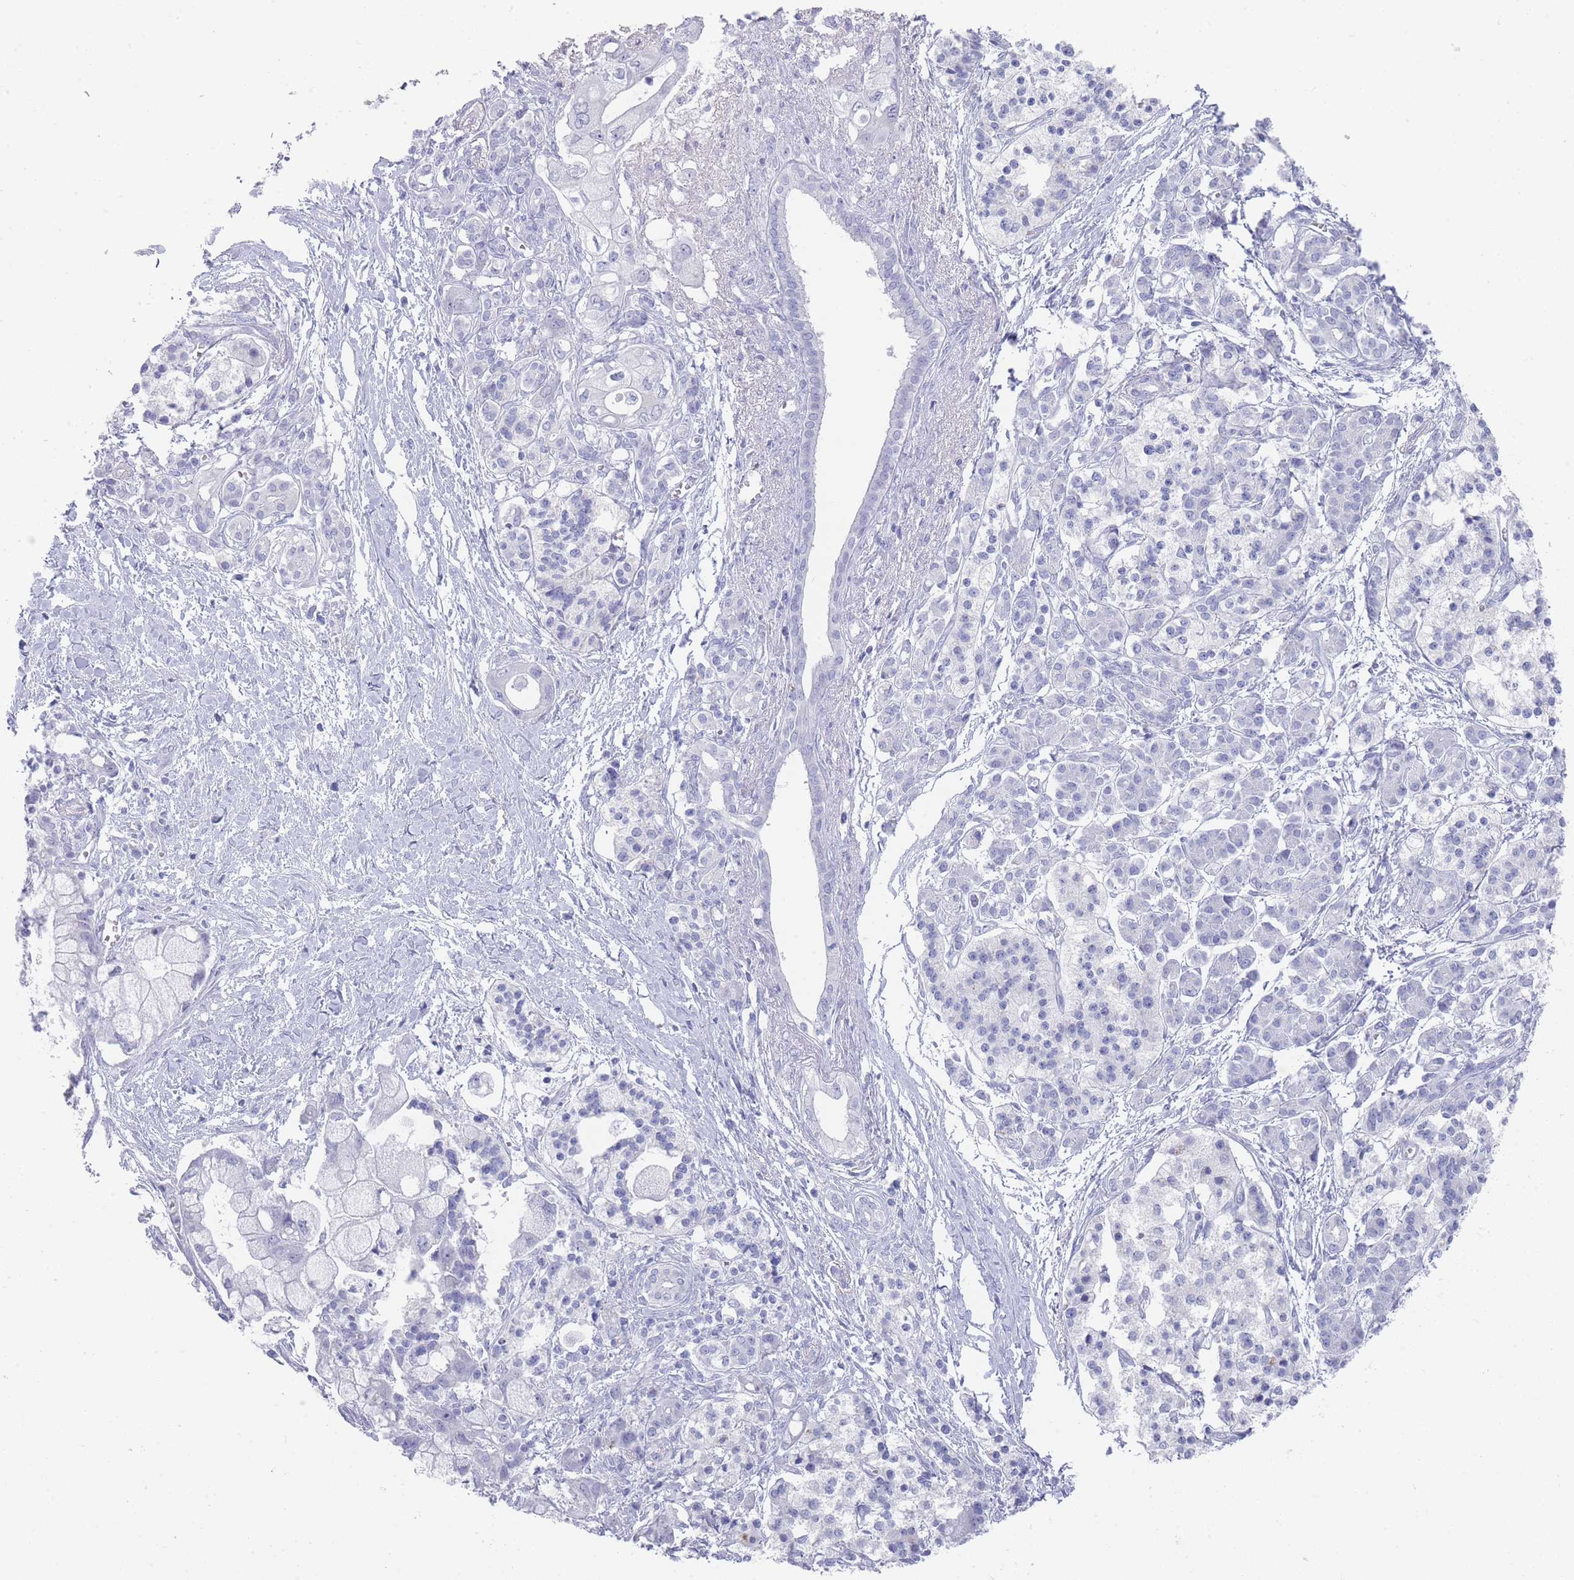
{"staining": {"intensity": "negative", "quantity": "none", "location": "none"}, "tissue": "pancreatic cancer", "cell_type": "Tumor cells", "image_type": "cancer", "snomed": [{"axis": "morphology", "description": "Adenocarcinoma, NOS"}, {"axis": "topography", "description": "Pancreas"}], "caption": "Tumor cells are negative for protein expression in human pancreatic cancer (adenocarcinoma).", "gene": "RAB2B", "patient": {"sex": "male", "age": 68}}